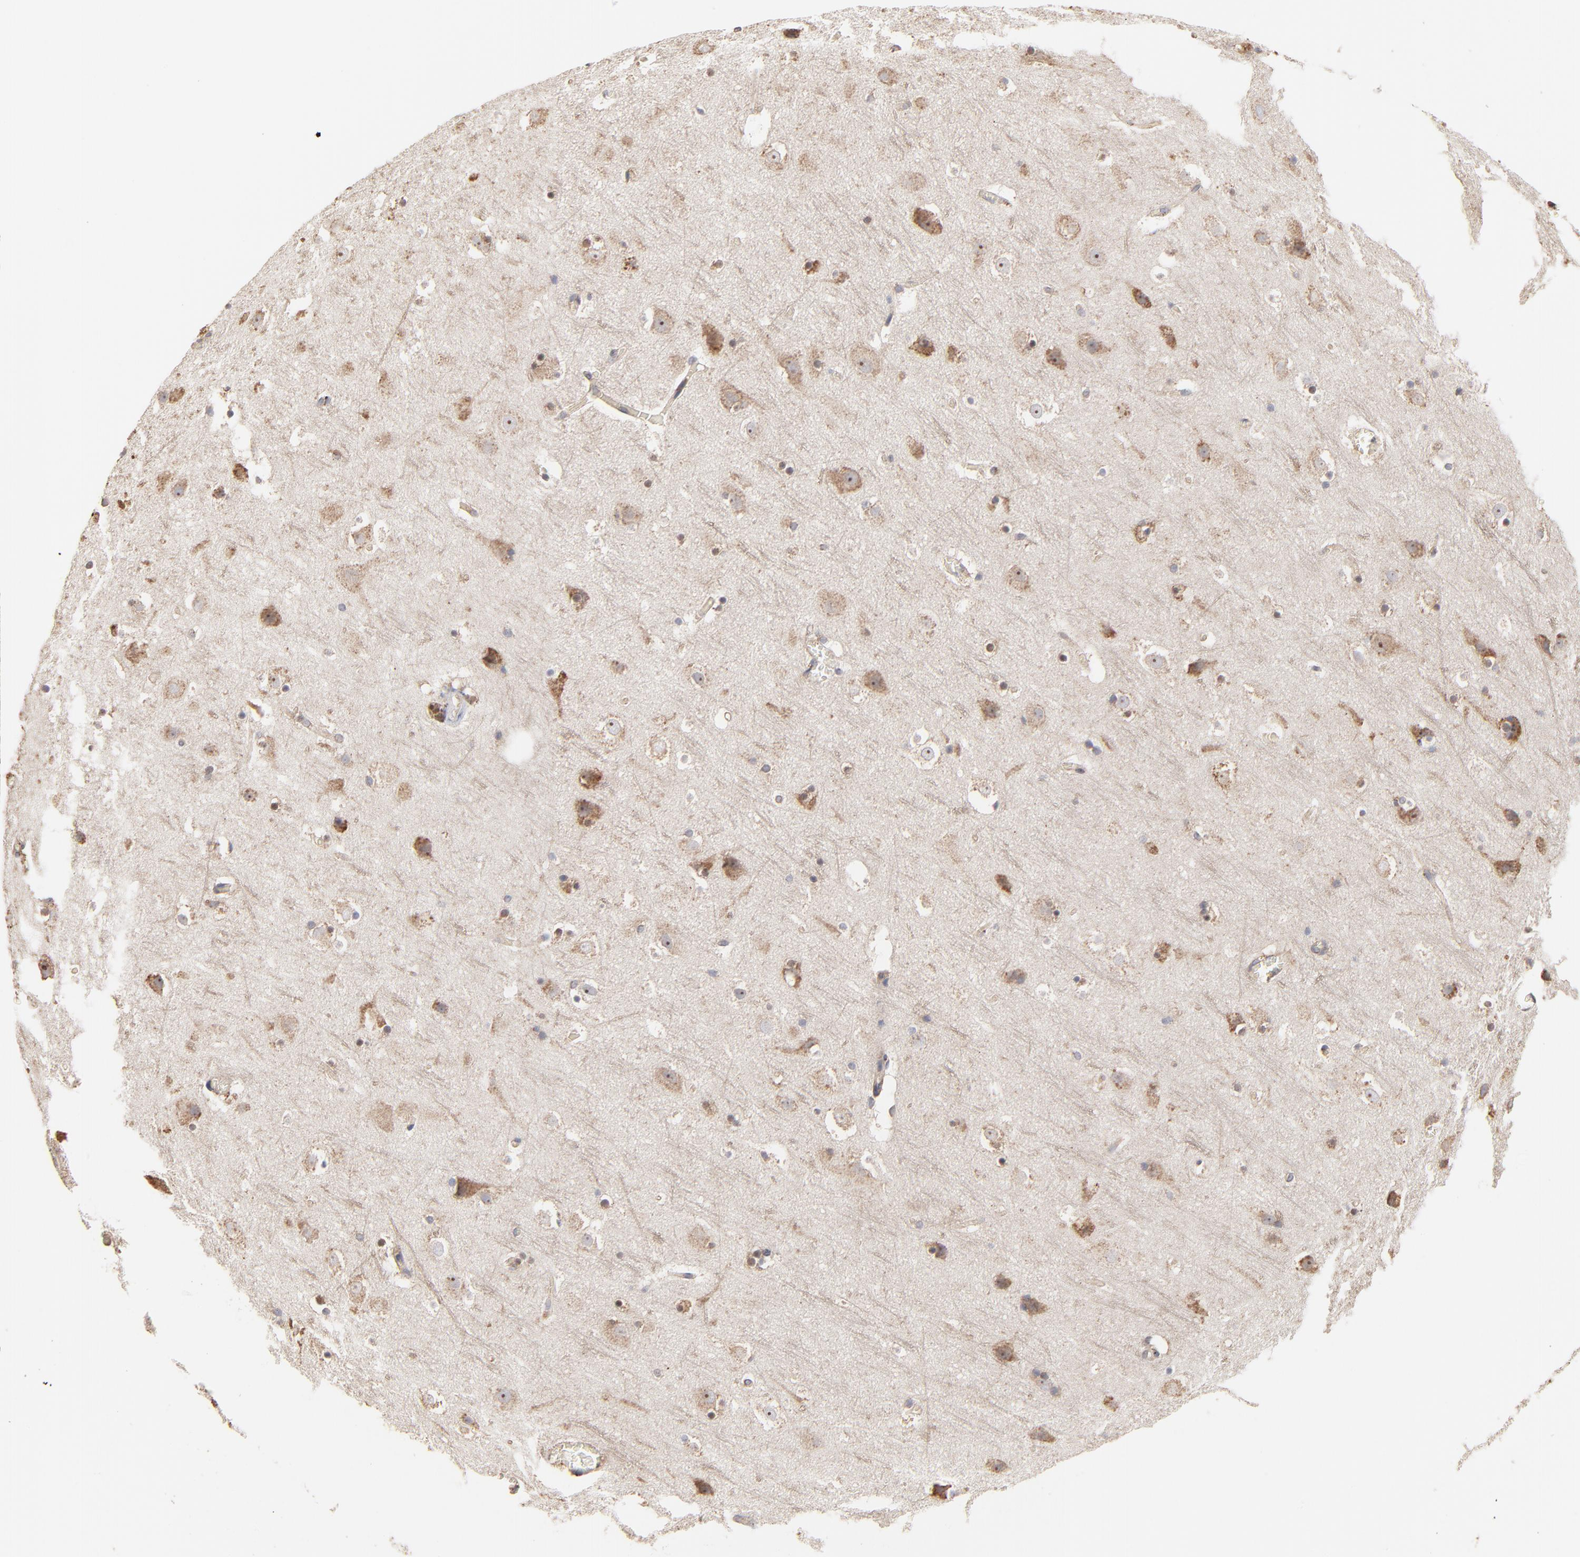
{"staining": {"intensity": "negative", "quantity": "none", "location": "none"}, "tissue": "cerebral cortex", "cell_type": "Endothelial cells", "image_type": "normal", "snomed": [{"axis": "morphology", "description": "Normal tissue, NOS"}, {"axis": "topography", "description": "Cerebral cortex"}], "caption": "Immunohistochemistry histopathology image of unremarkable cerebral cortex: cerebral cortex stained with DAB demonstrates no significant protein staining in endothelial cells. (DAB IHC with hematoxylin counter stain).", "gene": "RNF213", "patient": {"sex": "male", "age": 45}}